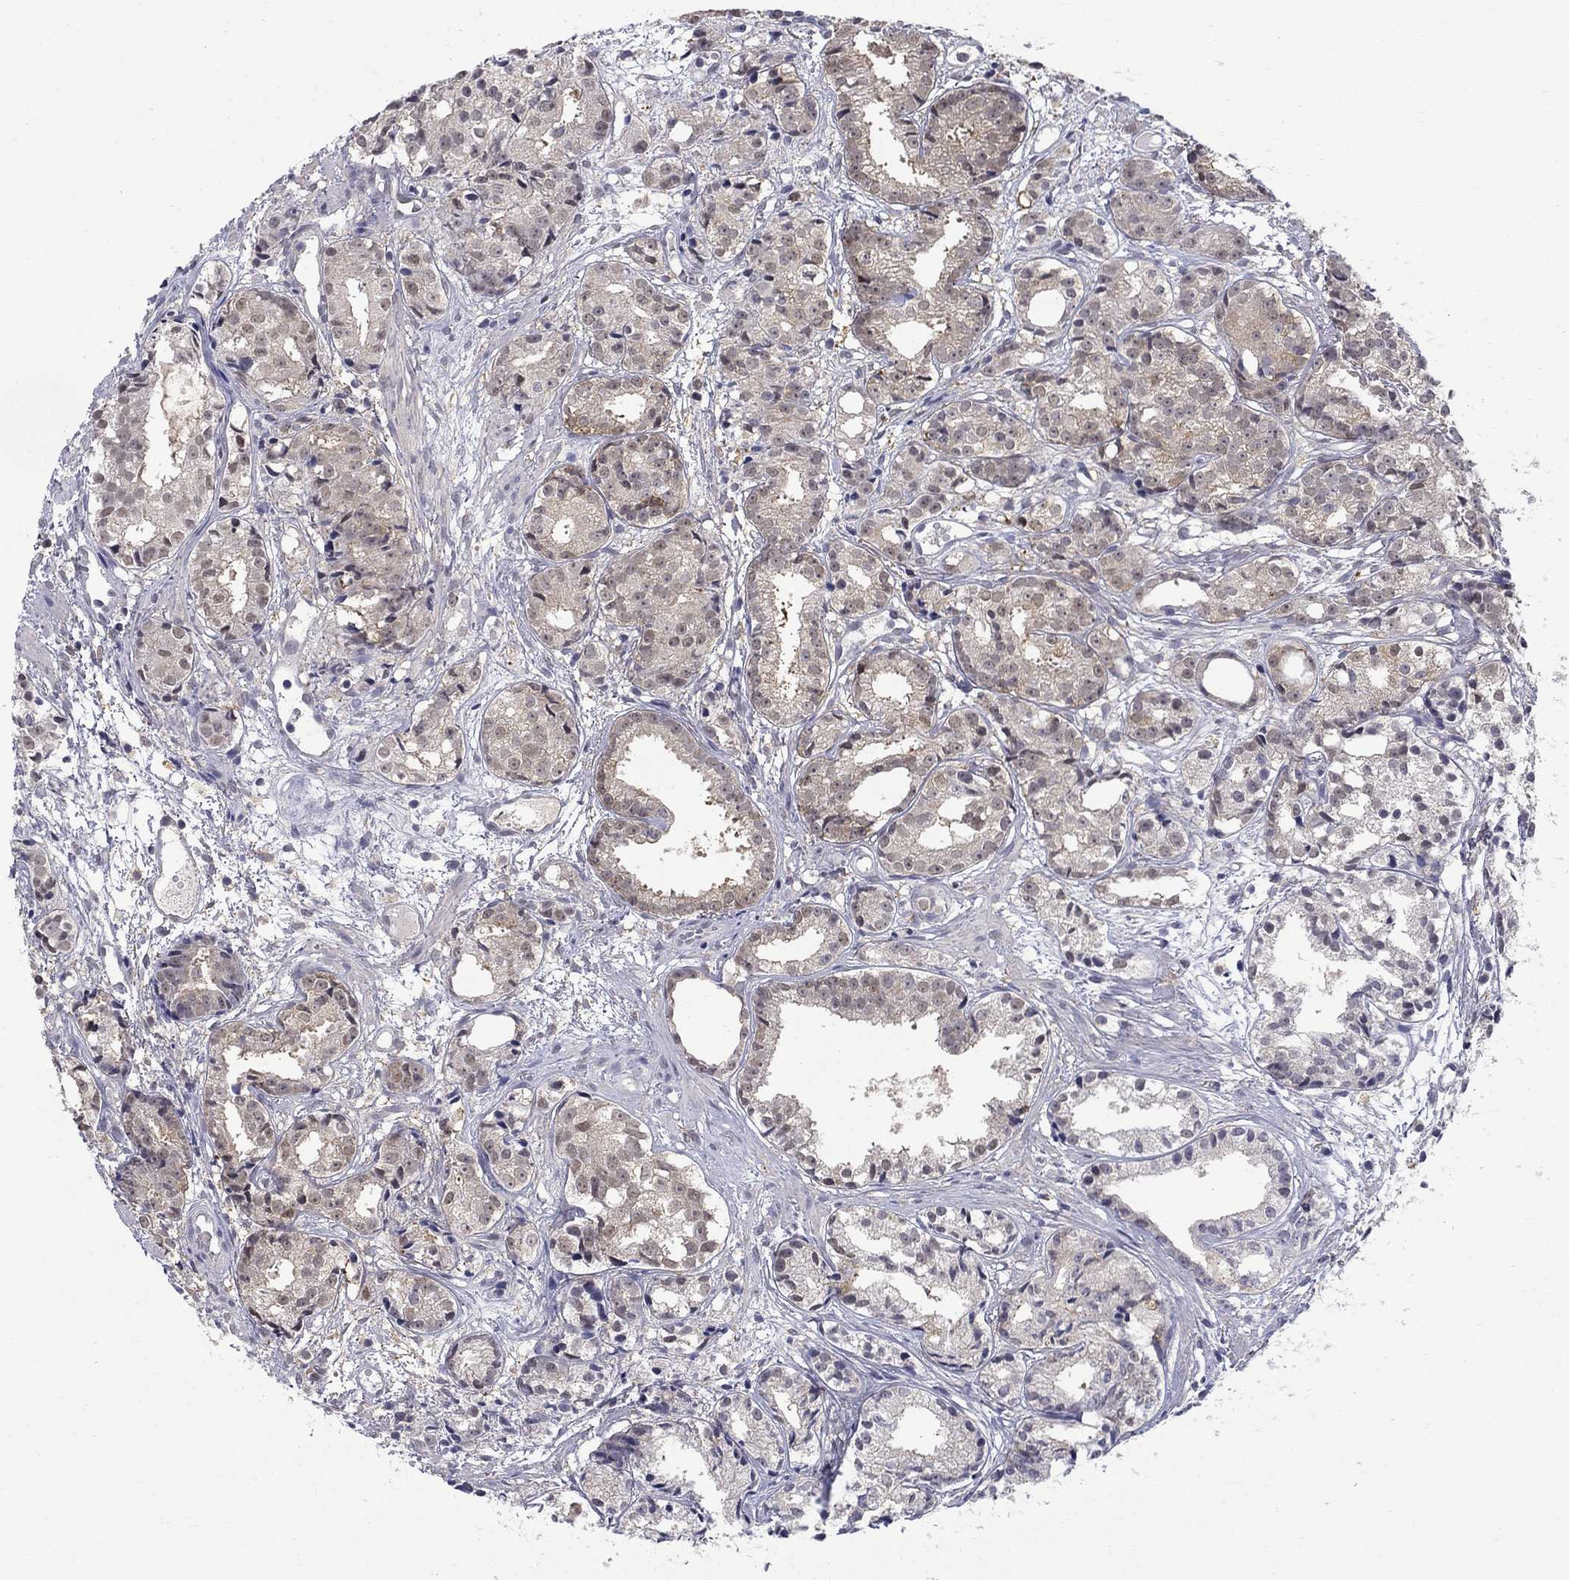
{"staining": {"intensity": "weak", "quantity": ">75%", "location": "cytoplasmic/membranous"}, "tissue": "prostate cancer", "cell_type": "Tumor cells", "image_type": "cancer", "snomed": [{"axis": "morphology", "description": "Adenocarcinoma, Medium grade"}, {"axis": "topography", "description": "Prostate"}], "caption": "There is low levels of weak cytoplasmic/membranous positivity in tumor cells of prostate cancer (medium-grade adenocarcinoma), as demonstrated by immunohistochemical staining (brown color).", "gene": "PCBP3", "patient": {"sex": "male", "age": 74}}